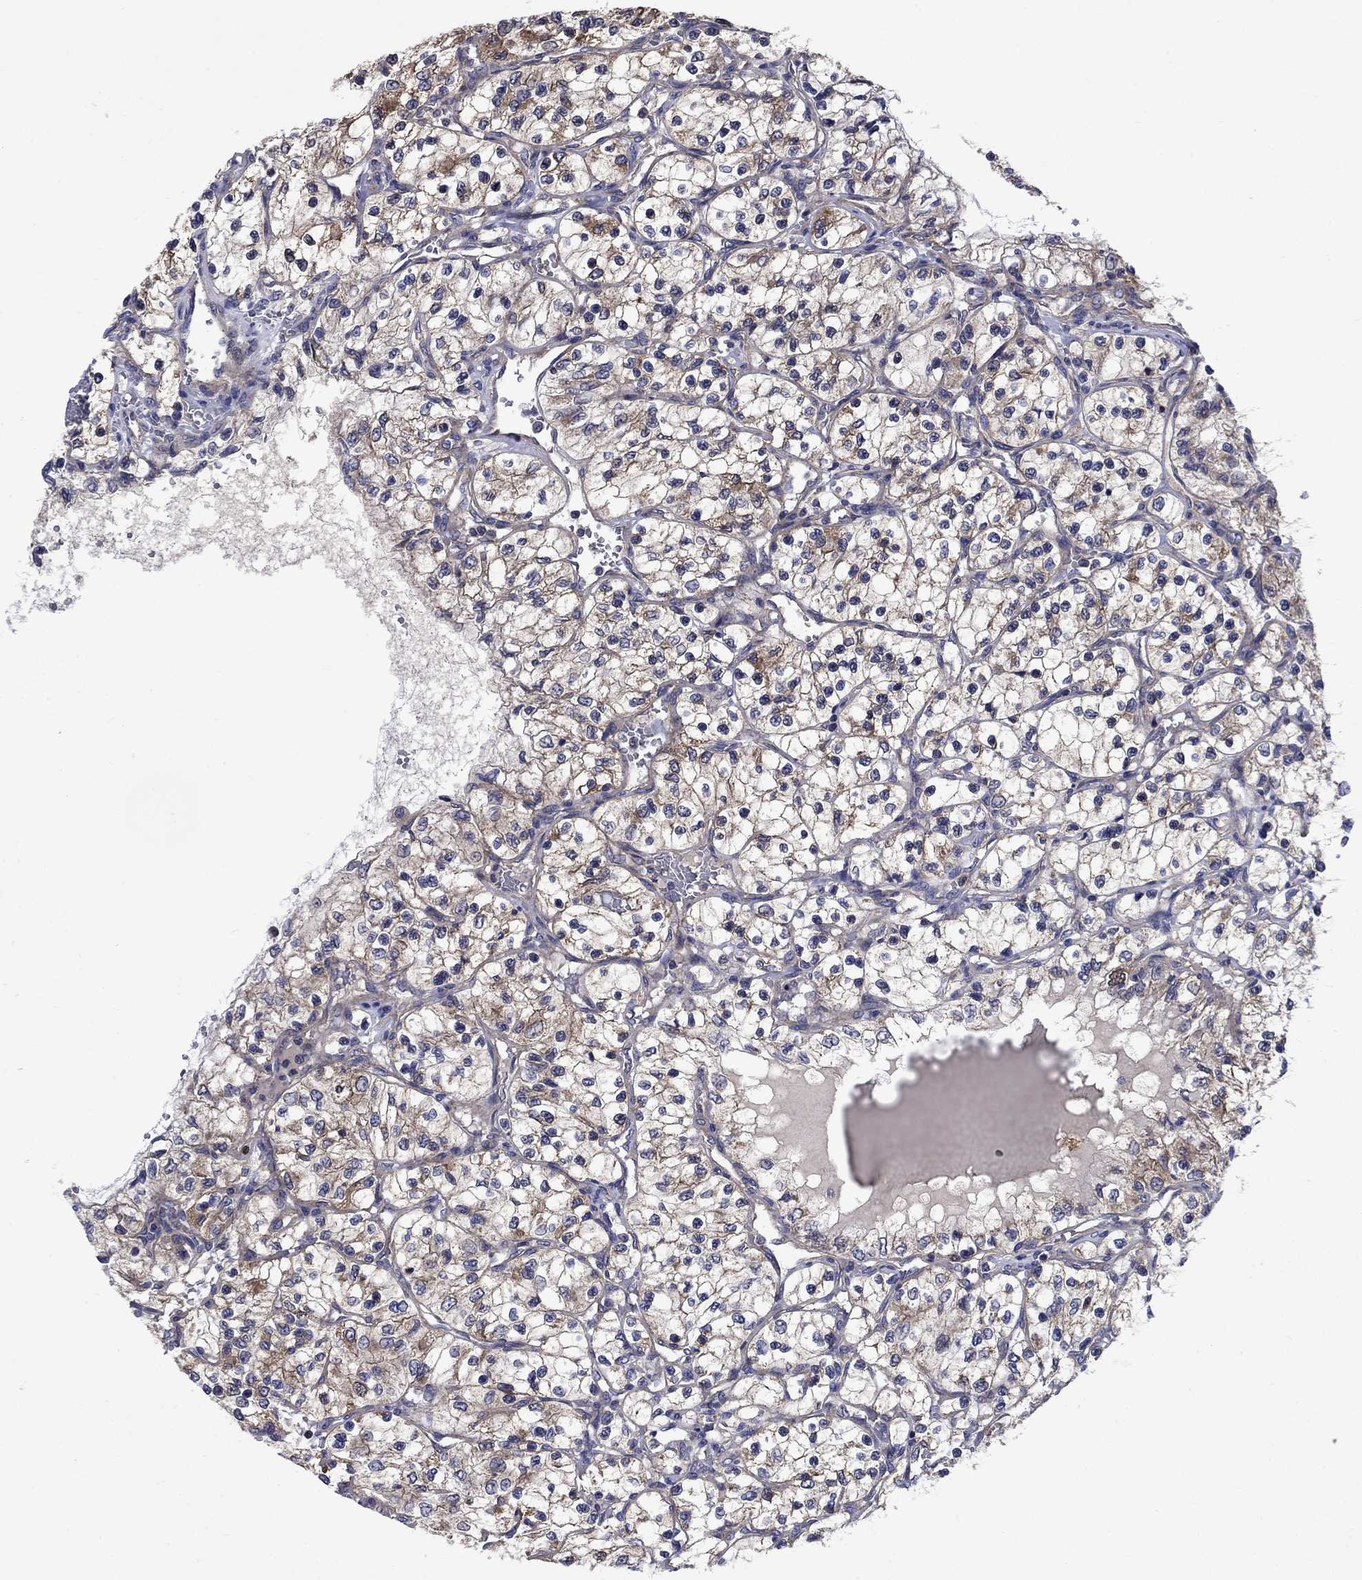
{"staining": {"intensity": "moderate", "quantity": "<25%", "location": "cytoplasmic/membranous"}, "tissue": "renal cancer", "cell_type": "Tumor cells", "image_type": "cancer", "snomed": [{"axis": "morphology", "description": "Adenocarcinoma, NOS"}, {"axis": "topography", "description": "Kidney"}], "caption": "The micrograph exhibits immunohistochemical staining of renal cancer (adenocarcinoma). There is moderate cytoplasmic/membranous expression is identified in approximately <25% of tumor cells.", "gene": "KIF22", "patient": {"sex": "female", "age": 69}}